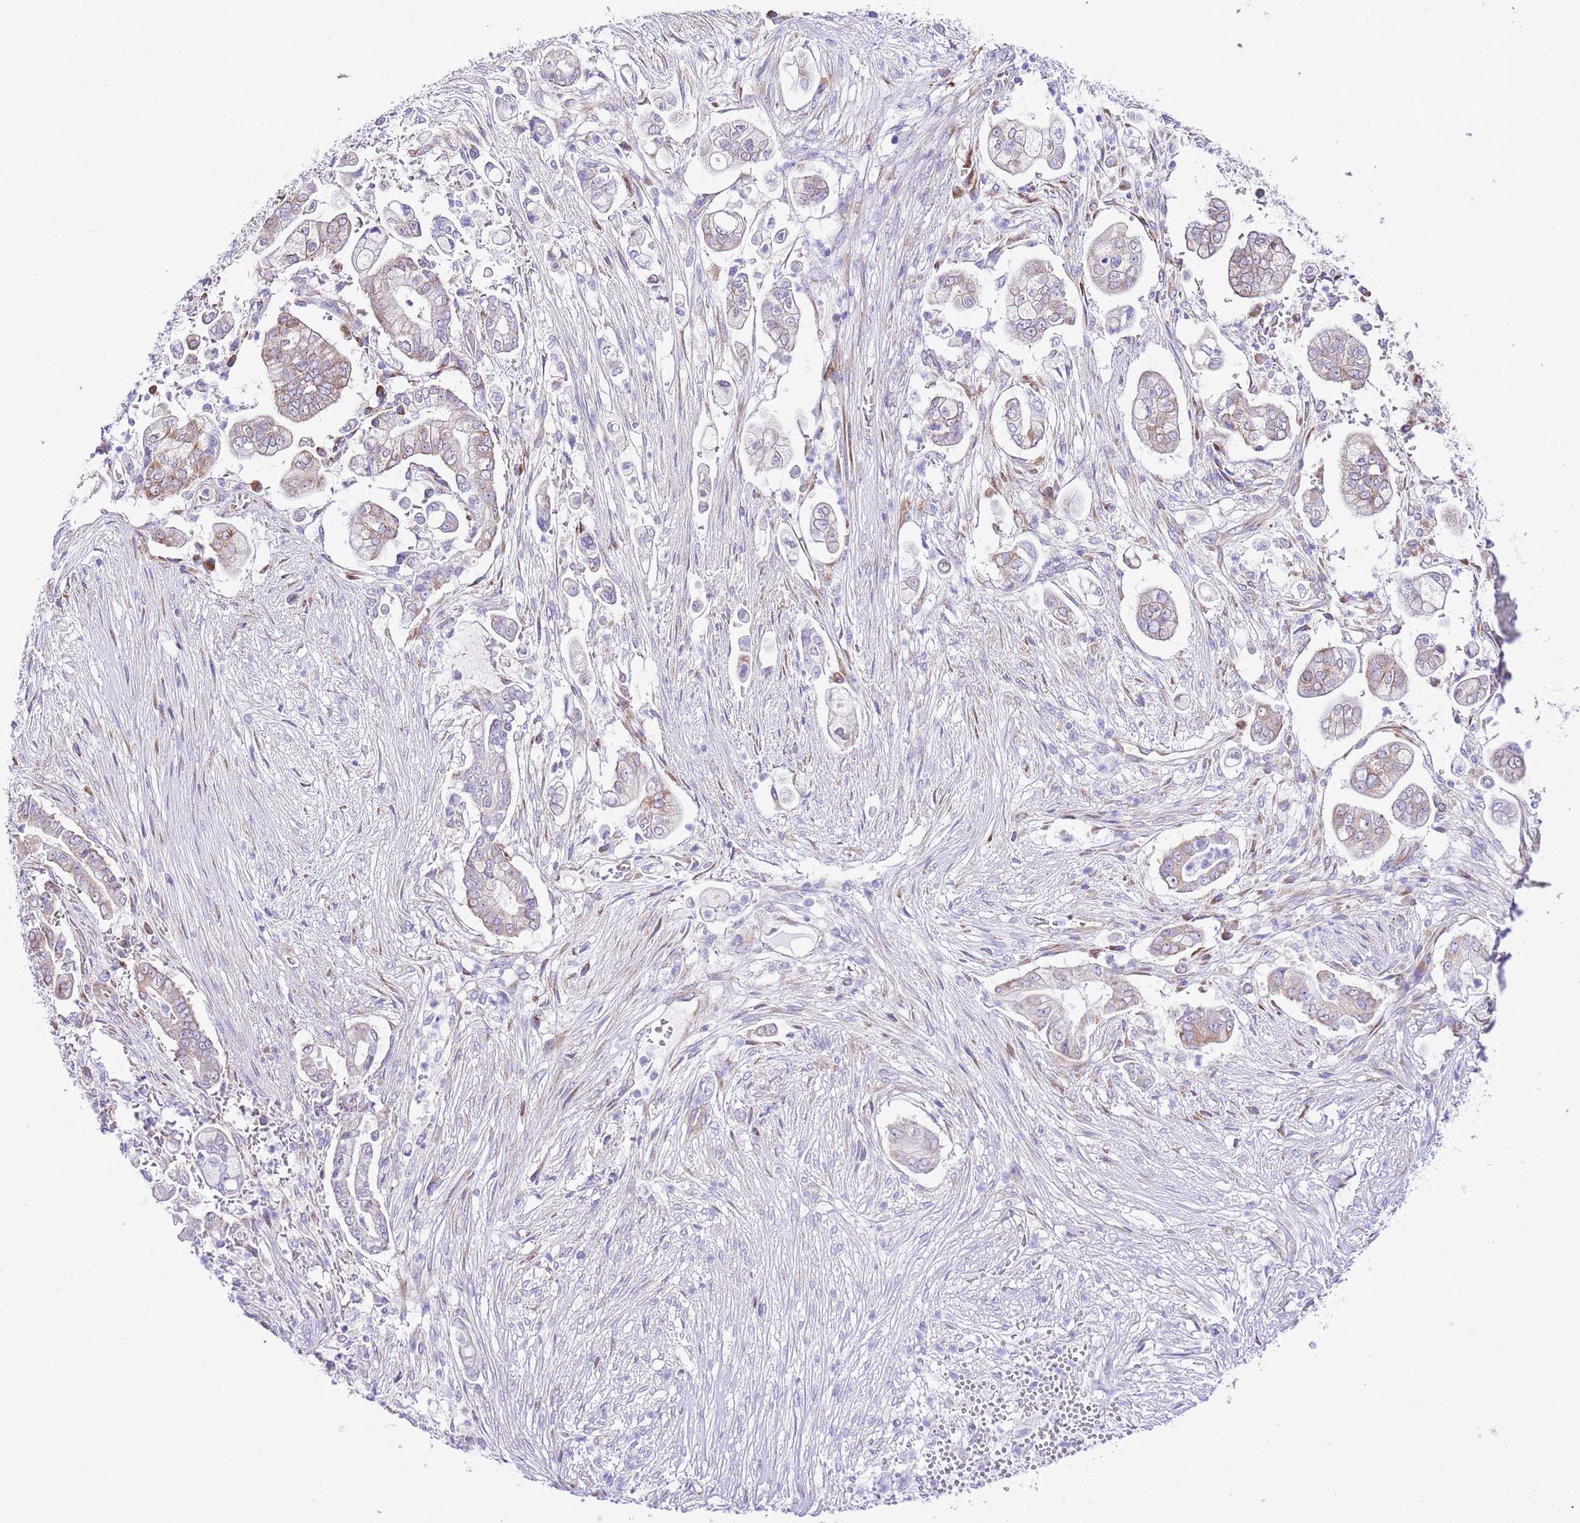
{"staining": {"intensity": "weak", "quantity": "<25%", "location": "cytoplasmic/membranous"}, "tissue": "pancreatic cancer", "cell_type": "Tumor cells", "image_type": "cancer", "snomed": [{"axis": "morphology", "description": "Adenocarcinoma, NOS"}, {"axis": "topography", "description": "Pancreas"}], "caption": "An immunohistochemistry photomicrograph of pancreatic cancer is shown. There is no staining in tumor cells of pancreatic cancer.", "gene": "RPS10", "patient": {"sex": "female", "age": 69}}